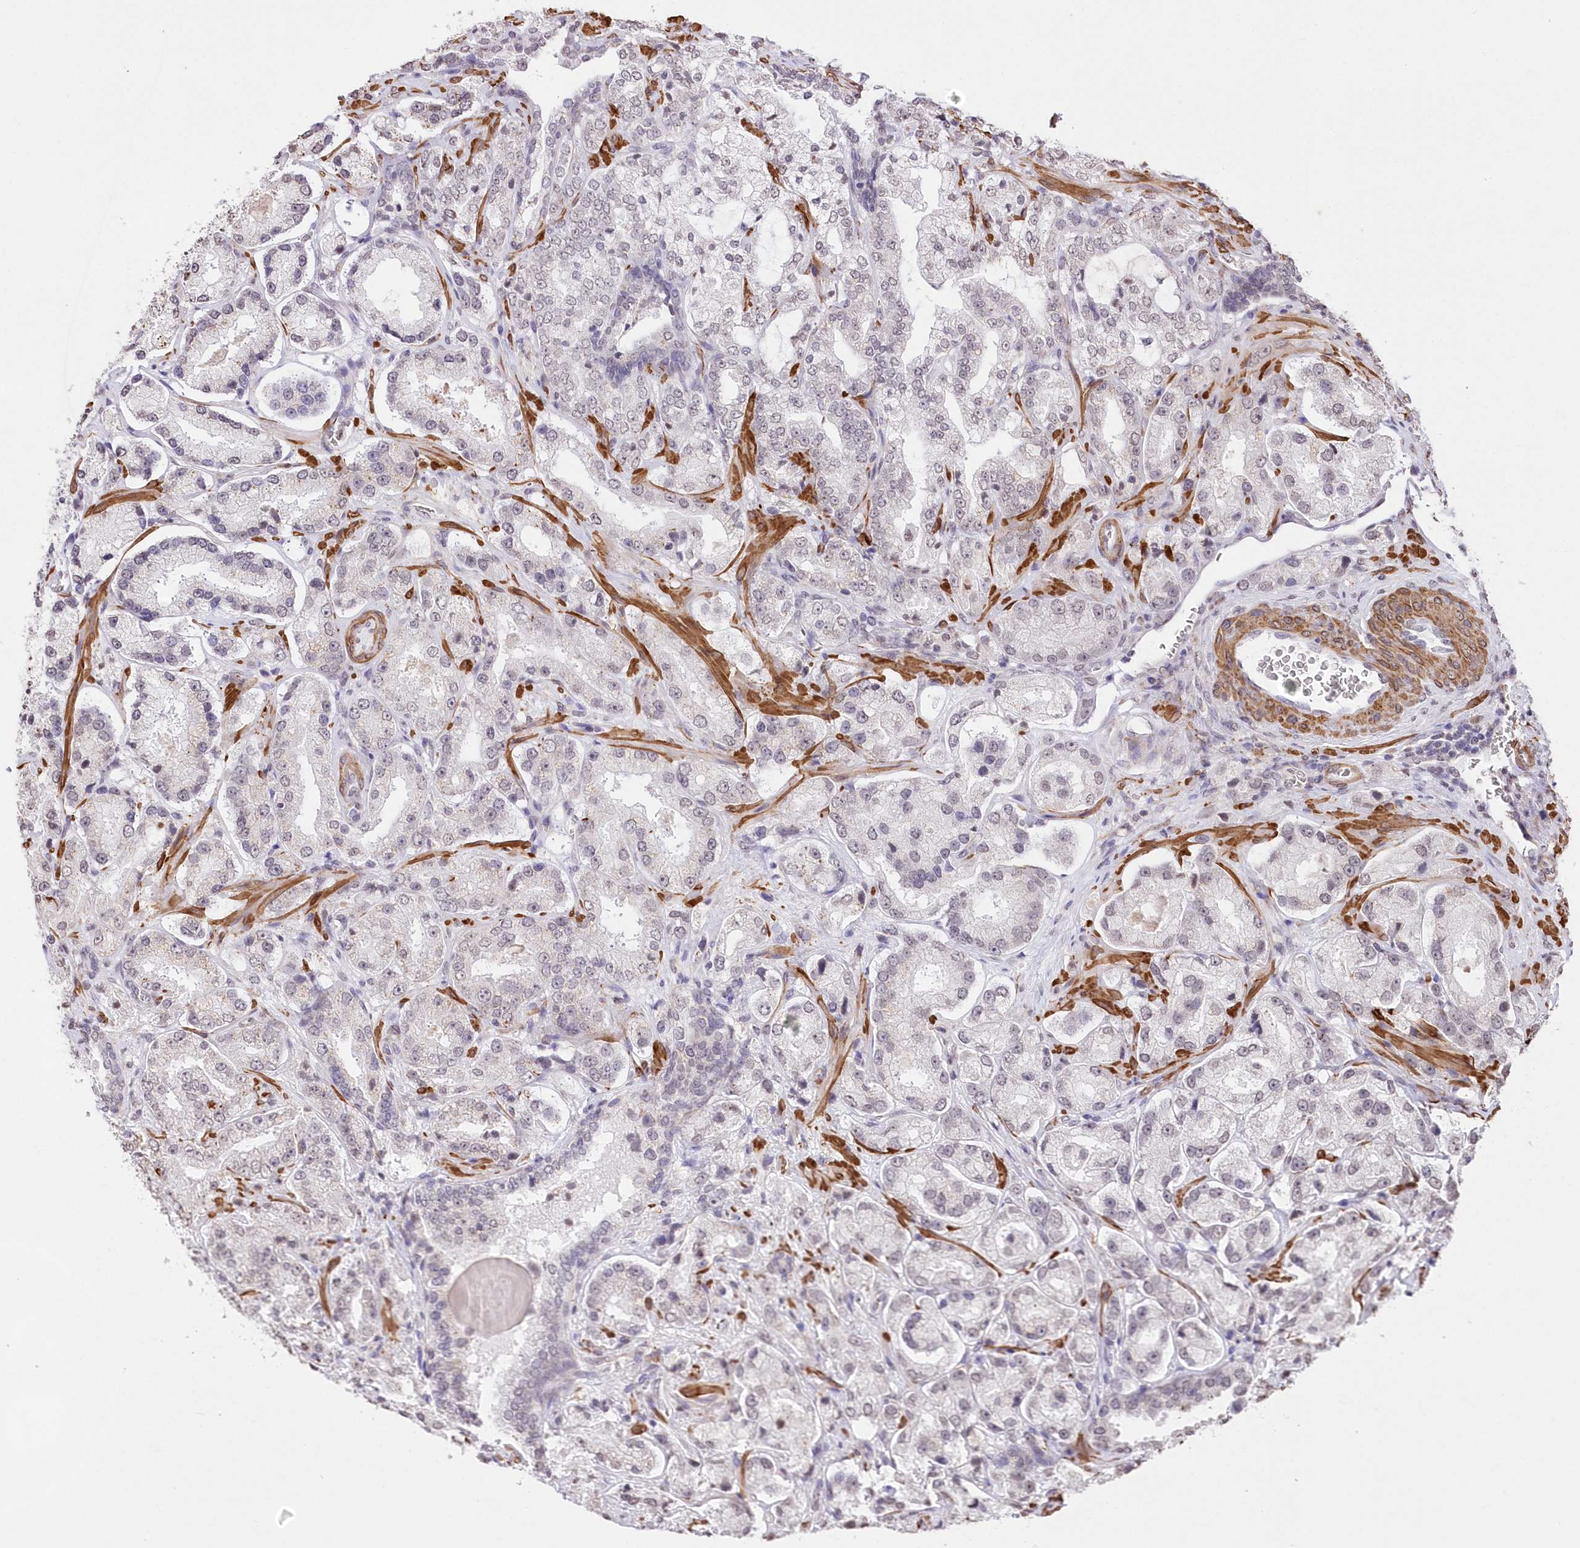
{"staining": {"intensity": "negative", "quantity": "none", "location": "none"}, "tissue": "prostate cancer", "cell_type": "Tumor cells", "image_type": "cancer", "snomed": [{"axis": "morphology", "description": "Adenocarcinoma, High grade"}, {"axis": "topography", "description": "Prostate"}], "caption": "Tumor cells are negative for protein expression in human prostate high-grade adenocarcinoma.", "gene": "RBM27", "patient": {"sex": "male", "age": 64}}